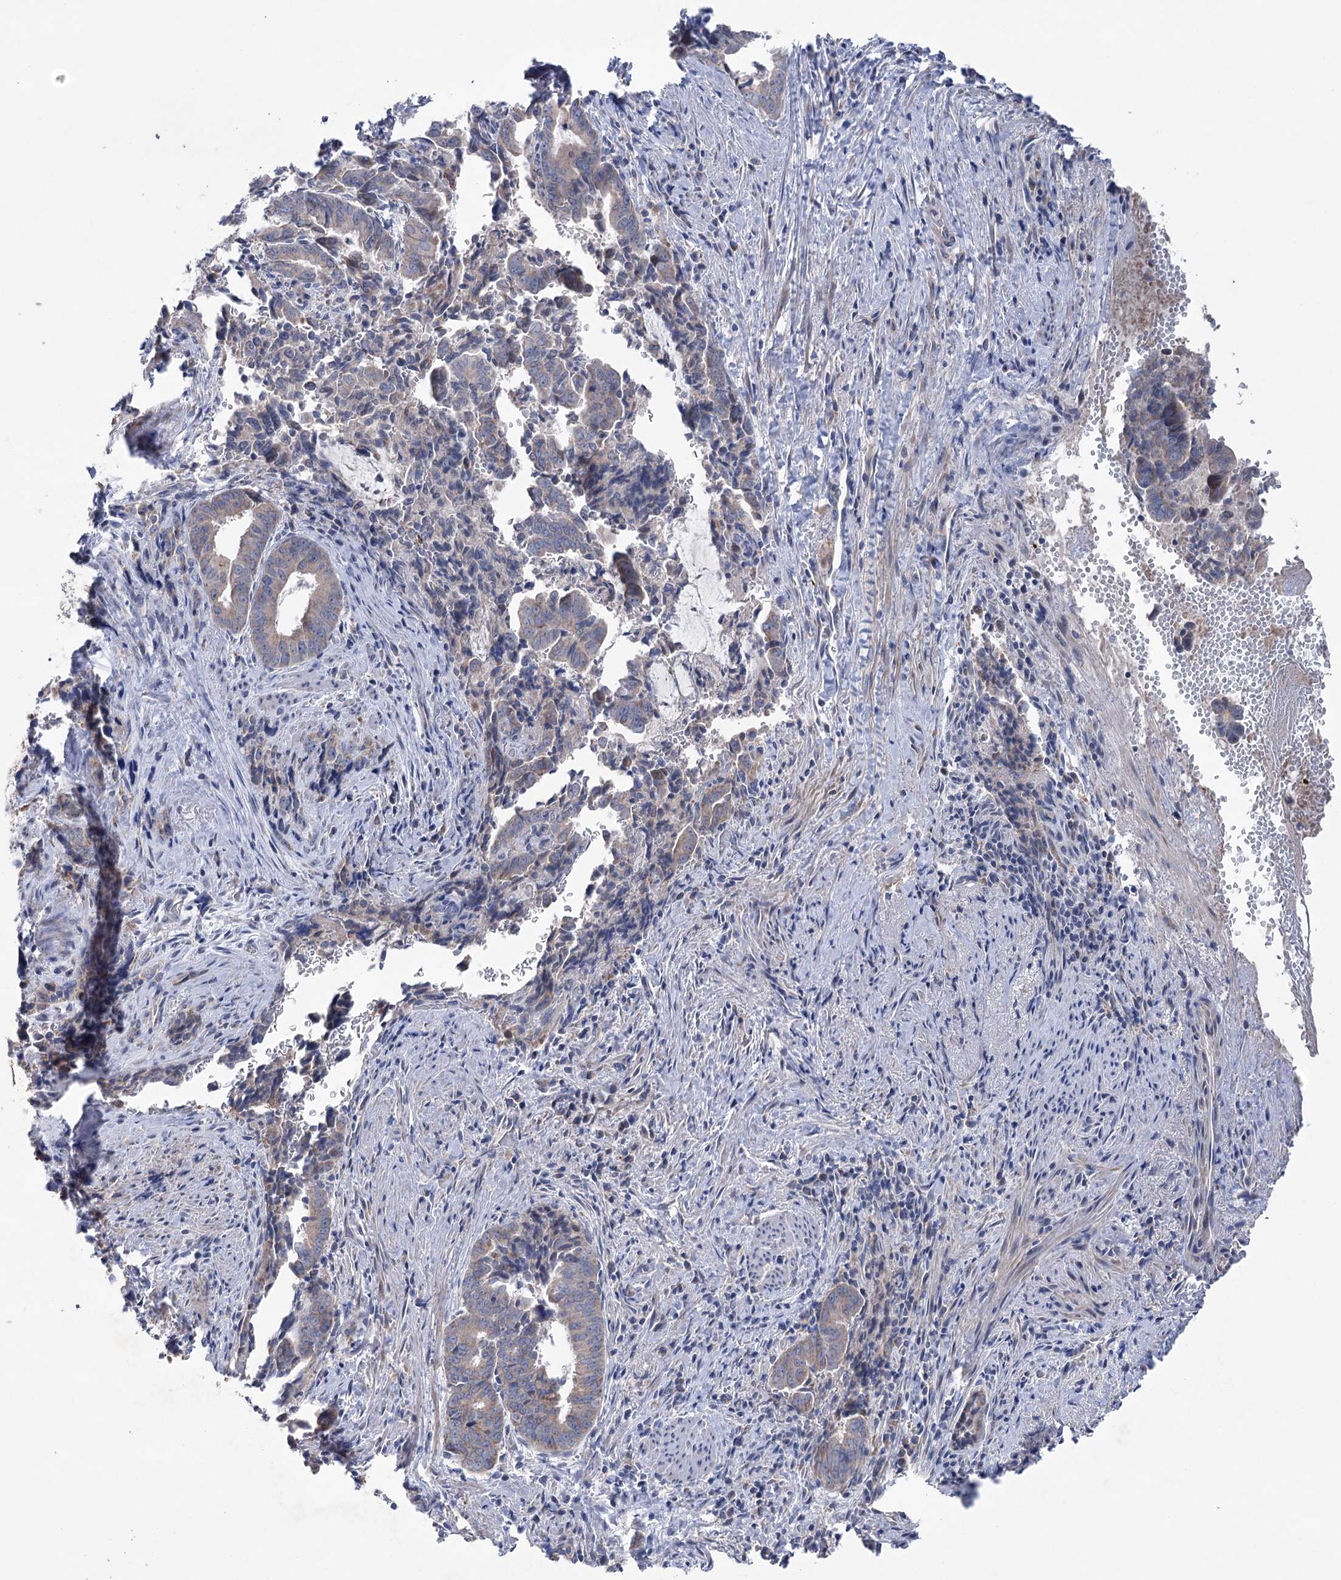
{"staining": {"intensity": "weak", "quantity": "25%-75%", "location": "cytoplasmic/membranous"}, "tissue": "pancreatic cancer", "cell_type": "Tumor cells", "image_type": "cancer", "snomed": [{"axis": "morphology", "description": "Adenocarcinoma, NOS"}, {"axis": "topography", "description": "Pancreas"}], "caption": "Immunohistochemical staining of adenocarcinoma (pancreatic) shows low levels of weak cytoplasmic/membranous protein positivity in about 25%-75% of tumor cells.", "gene": "MTCH2", "patient": {"sex": "female", "age": 63}}